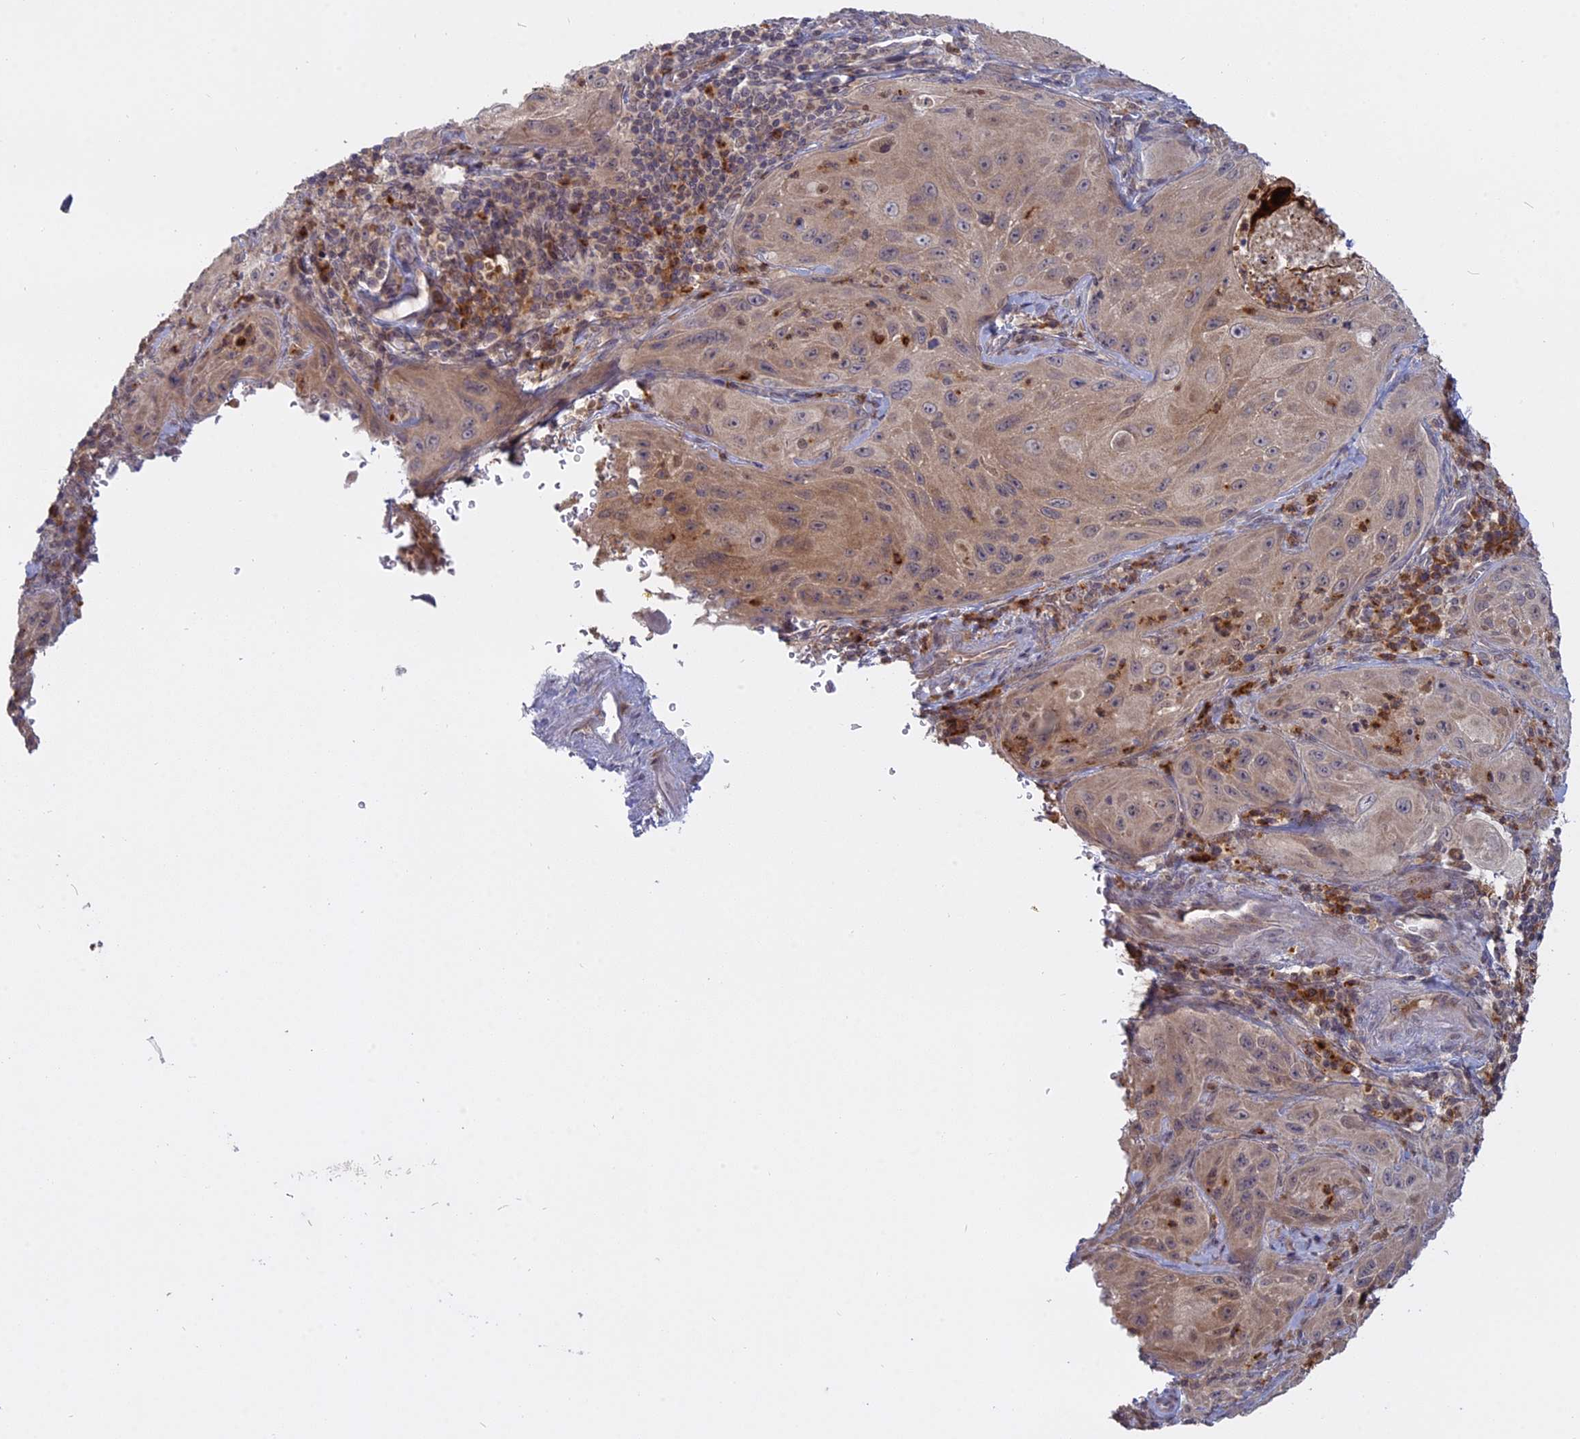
{"staining": {"intensity": "weak", "quantity": "25%-75%", "location": "cytoplasmic/membranous"}, "tissue": "cervical cancer", "cell_type": "Tumor cells", "image_type": "cancer", "snomed": [{"axis": "morphology", "description": "Squamous cell carcinoma, NOS"}, {"axis": "topography", "description": "Cervix"}], "caption": "A brown stain shows weak cytoplasmic/membranous staining of a protein in cervical cancer tumor cells.", "gene": "TMEM208", "patient": {"sex": "female", "age": 42}}